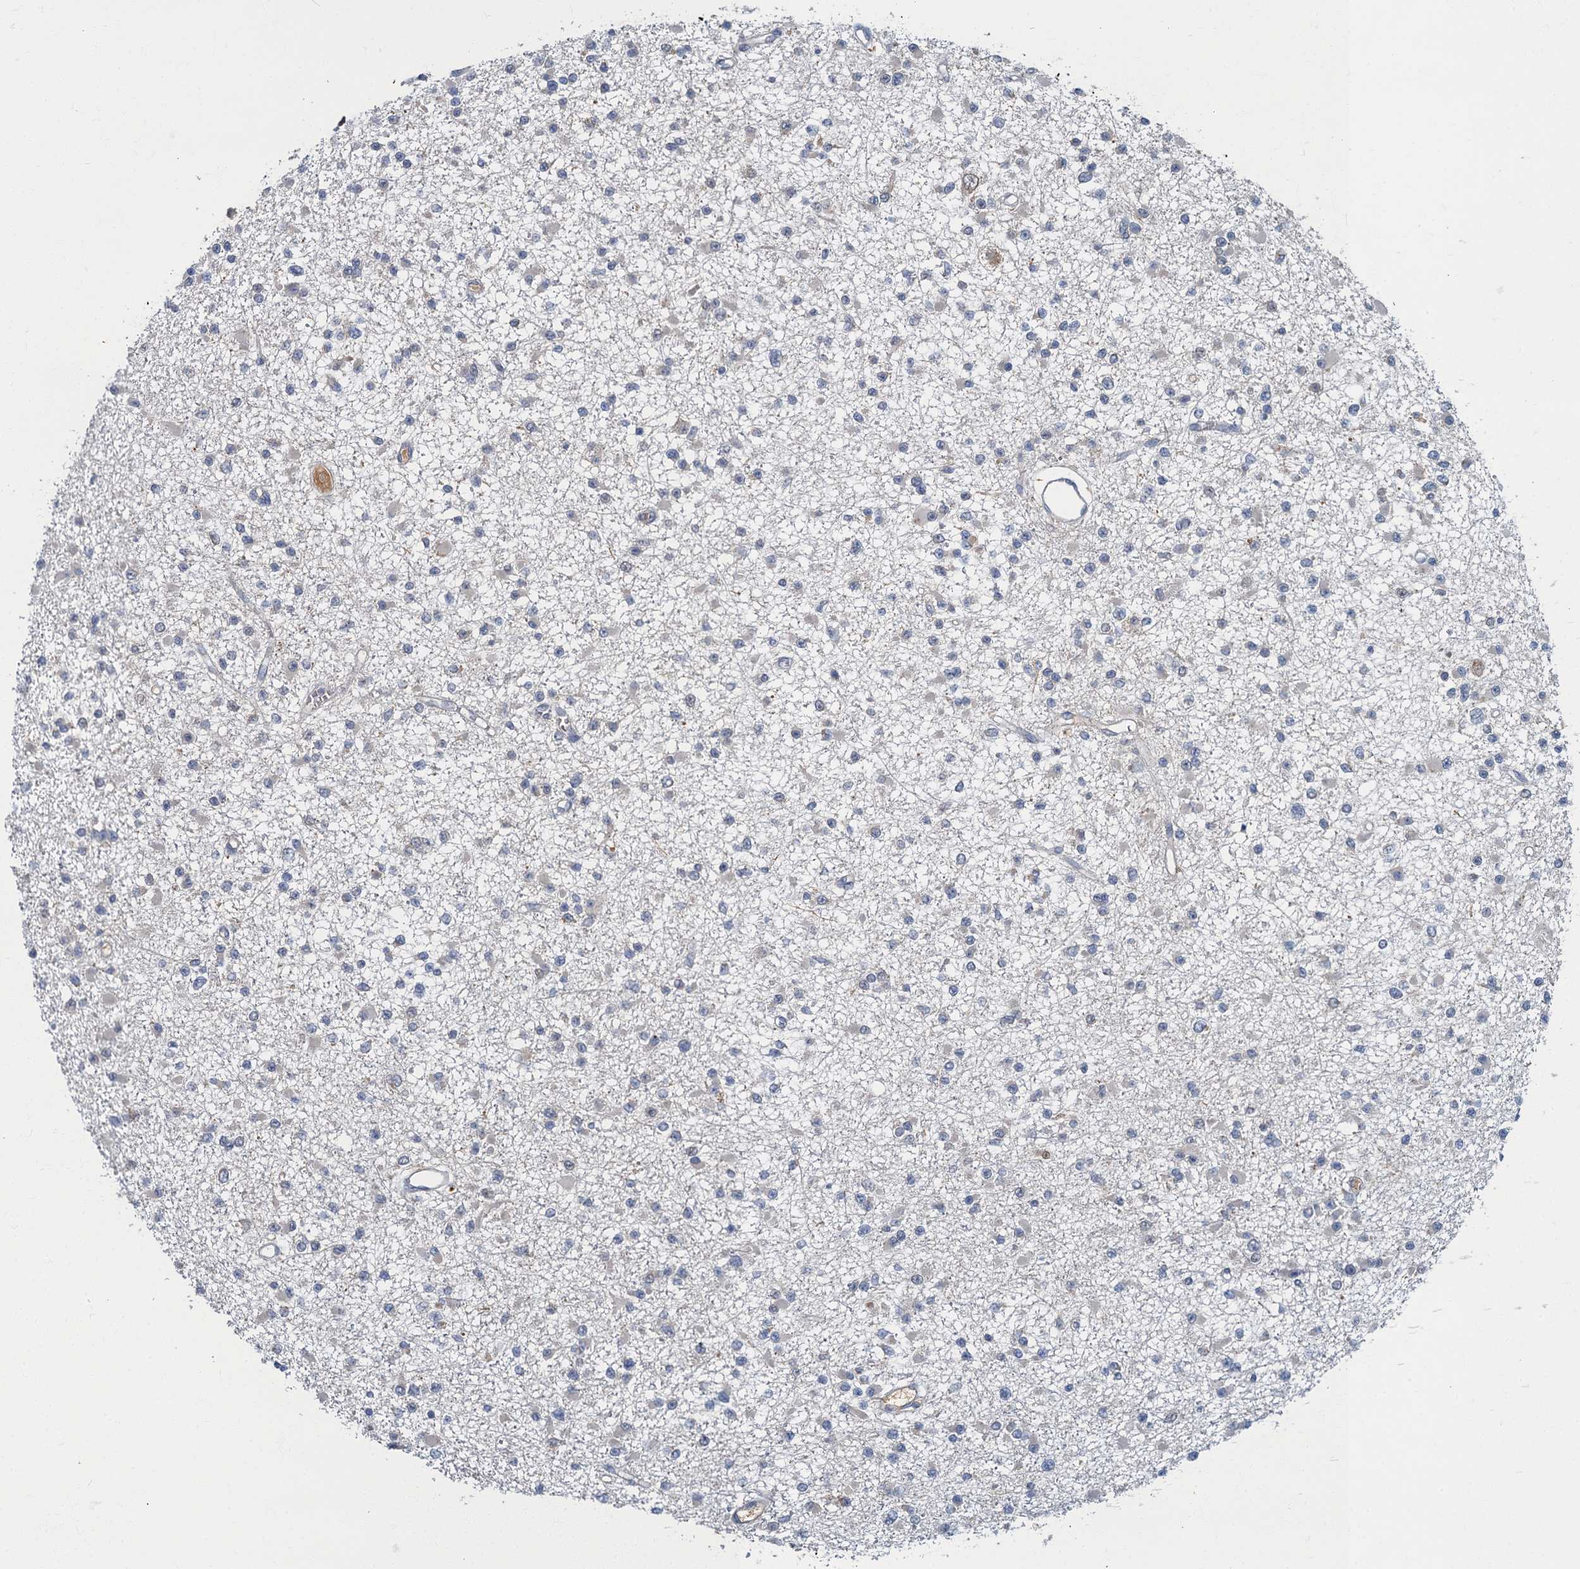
{"staining": {"intensity": "negative", "quantity": "none", "location": "none"}, "tissue": "glioma", "cell_type": "Tumor cells", "image_type": "cancer", "snomed": [{"axis": "morphology", "description": "Glioma, malignant, Low grade"}, {"axis": "topography", "description": "Brain"}], "caption": "The histopathology image shows no significant expression in tumor cells of malignant glioma (low-grade). (DAB immunohistochemistry (IHC) visualized using brightfield microscopy, high magnification).", "gene": "WDCP", "patient": {"sex": "female", "age": 22}}